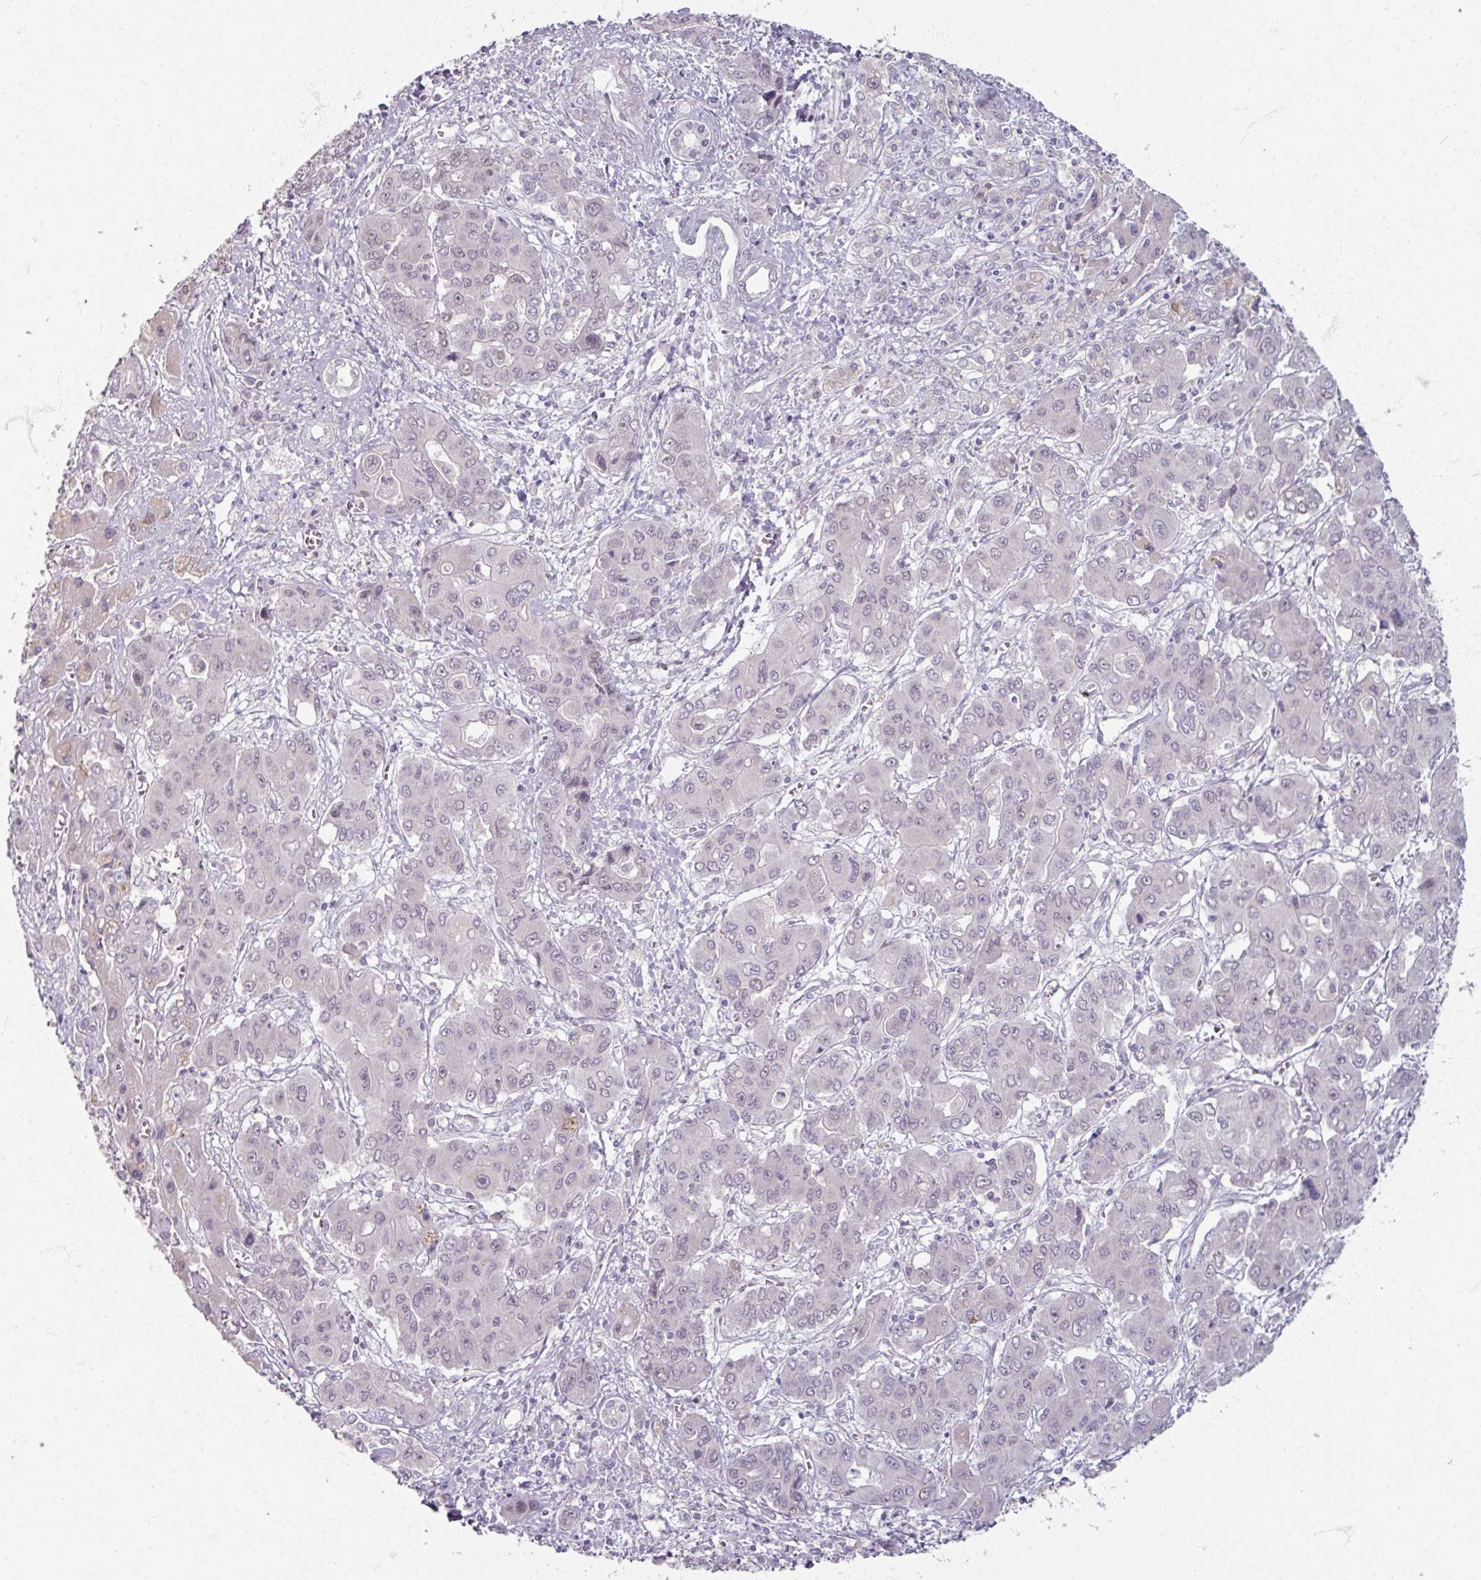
{"staining": {"intensity": "negative", "quantity": "none", "location": "none"}, "tissue": "liver cancer", "cell_type": "Tumor cells", "image_type": "cancer", "snomed": [{"axis": "morphology", "description": "Cholangiocarcinoma"}, {"axis": "topography", "description": "Liver"}], "caption": "IHC of human liver cholangiocarcinoma exhibits no expression in tumor cells.", "gene": "SOX11", "patient": {"sex": "male", "age": 67}}